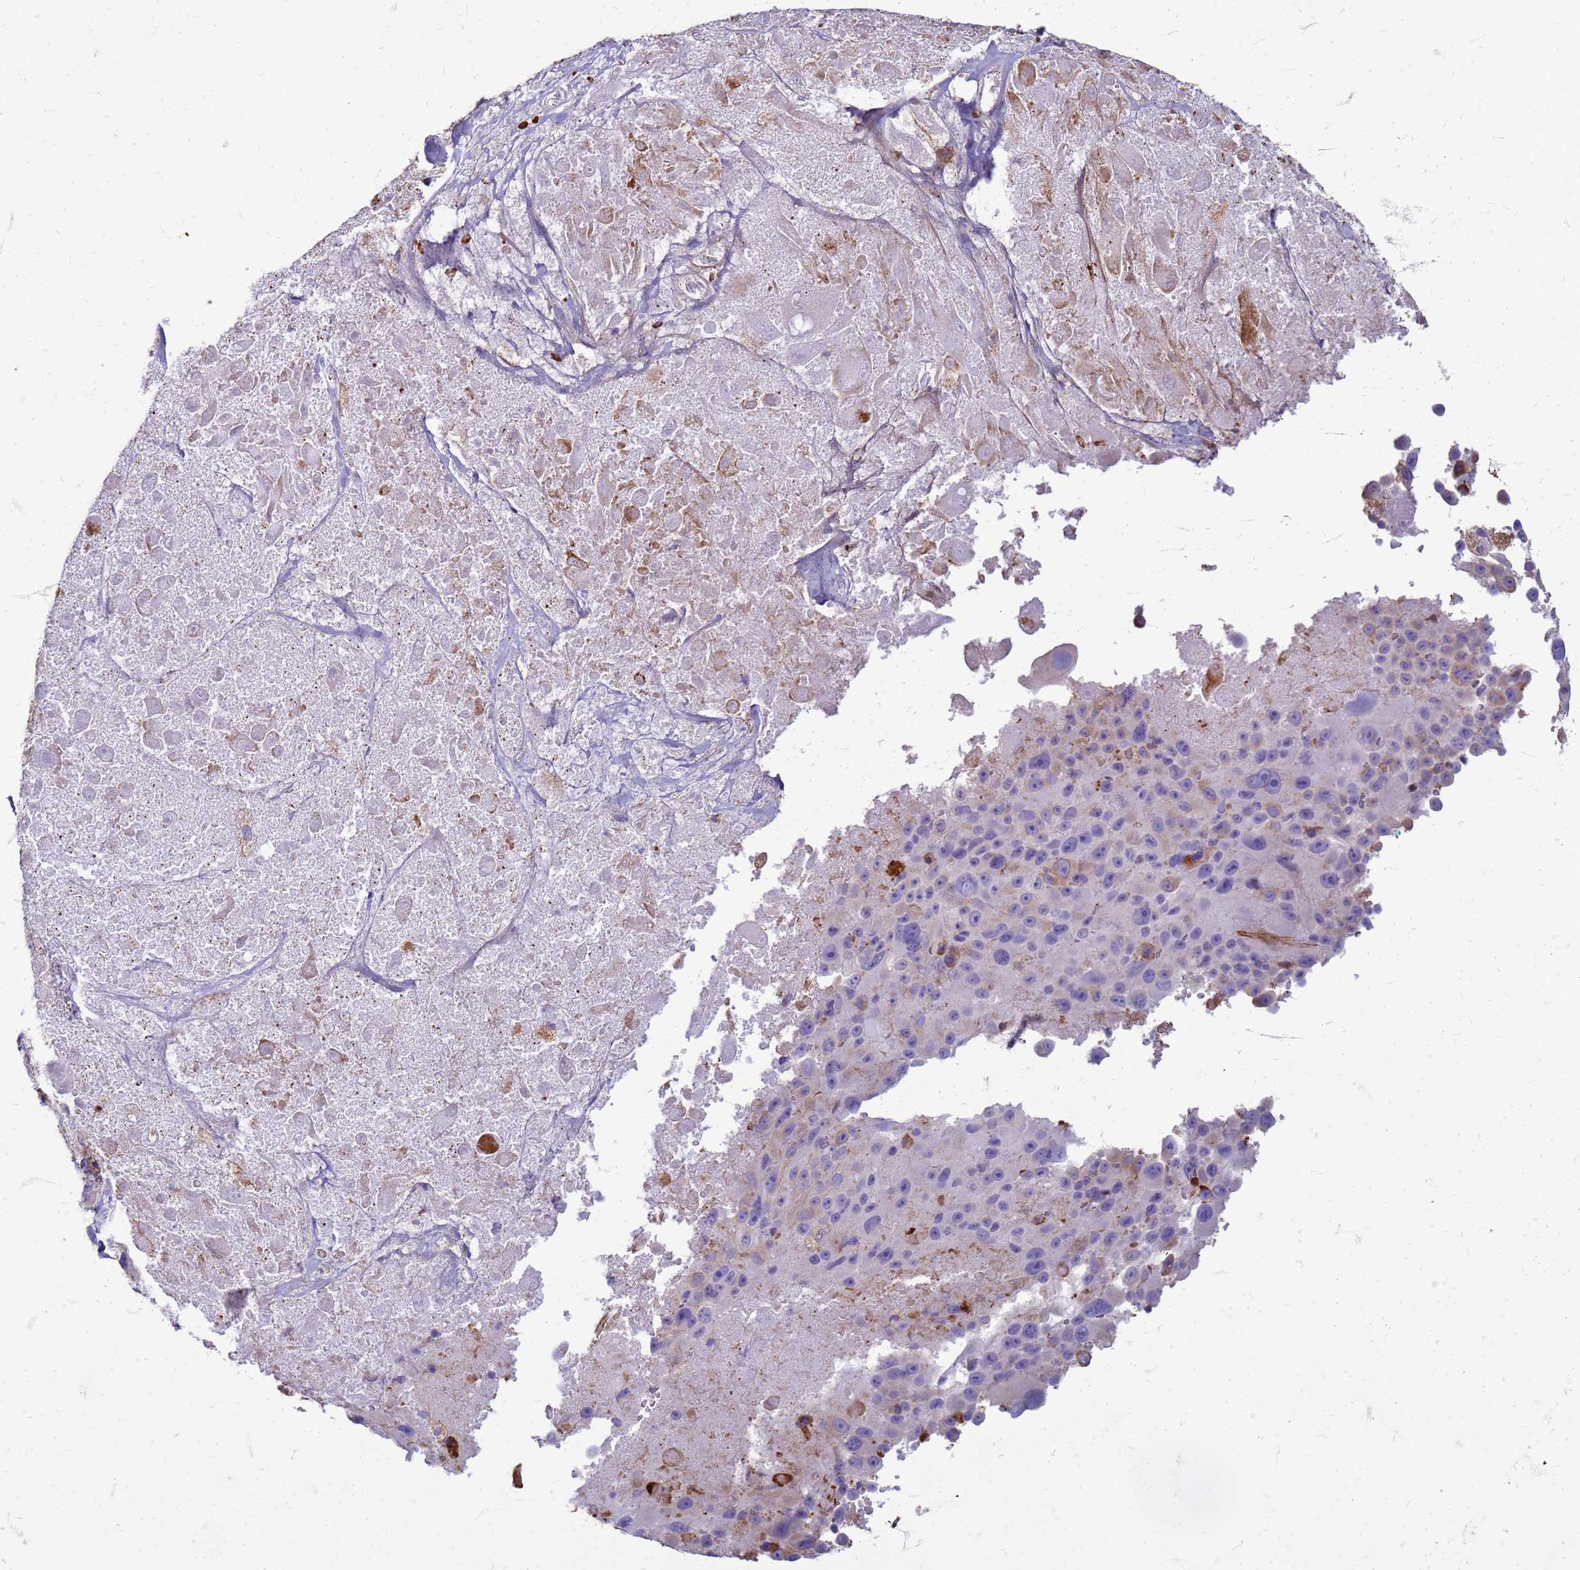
{"staining": {"intensity": "negative", "quantity": "none", "location": "none"}, "tissue": "melanoma", "cell_type": "Tumor cells", "image_type": "cancer", "snomed": [{"axis": "morphology", "description": "Malignant melanoma, Metastatic site"}, {"axis": "topography", "description": "Lymph node"}], "caption": "Tumor cells are negative for brown protein staining in malignant melanoma (metastatic site).", "gene": "PDK3", "patient": {"sex": "male", "age": 62}}